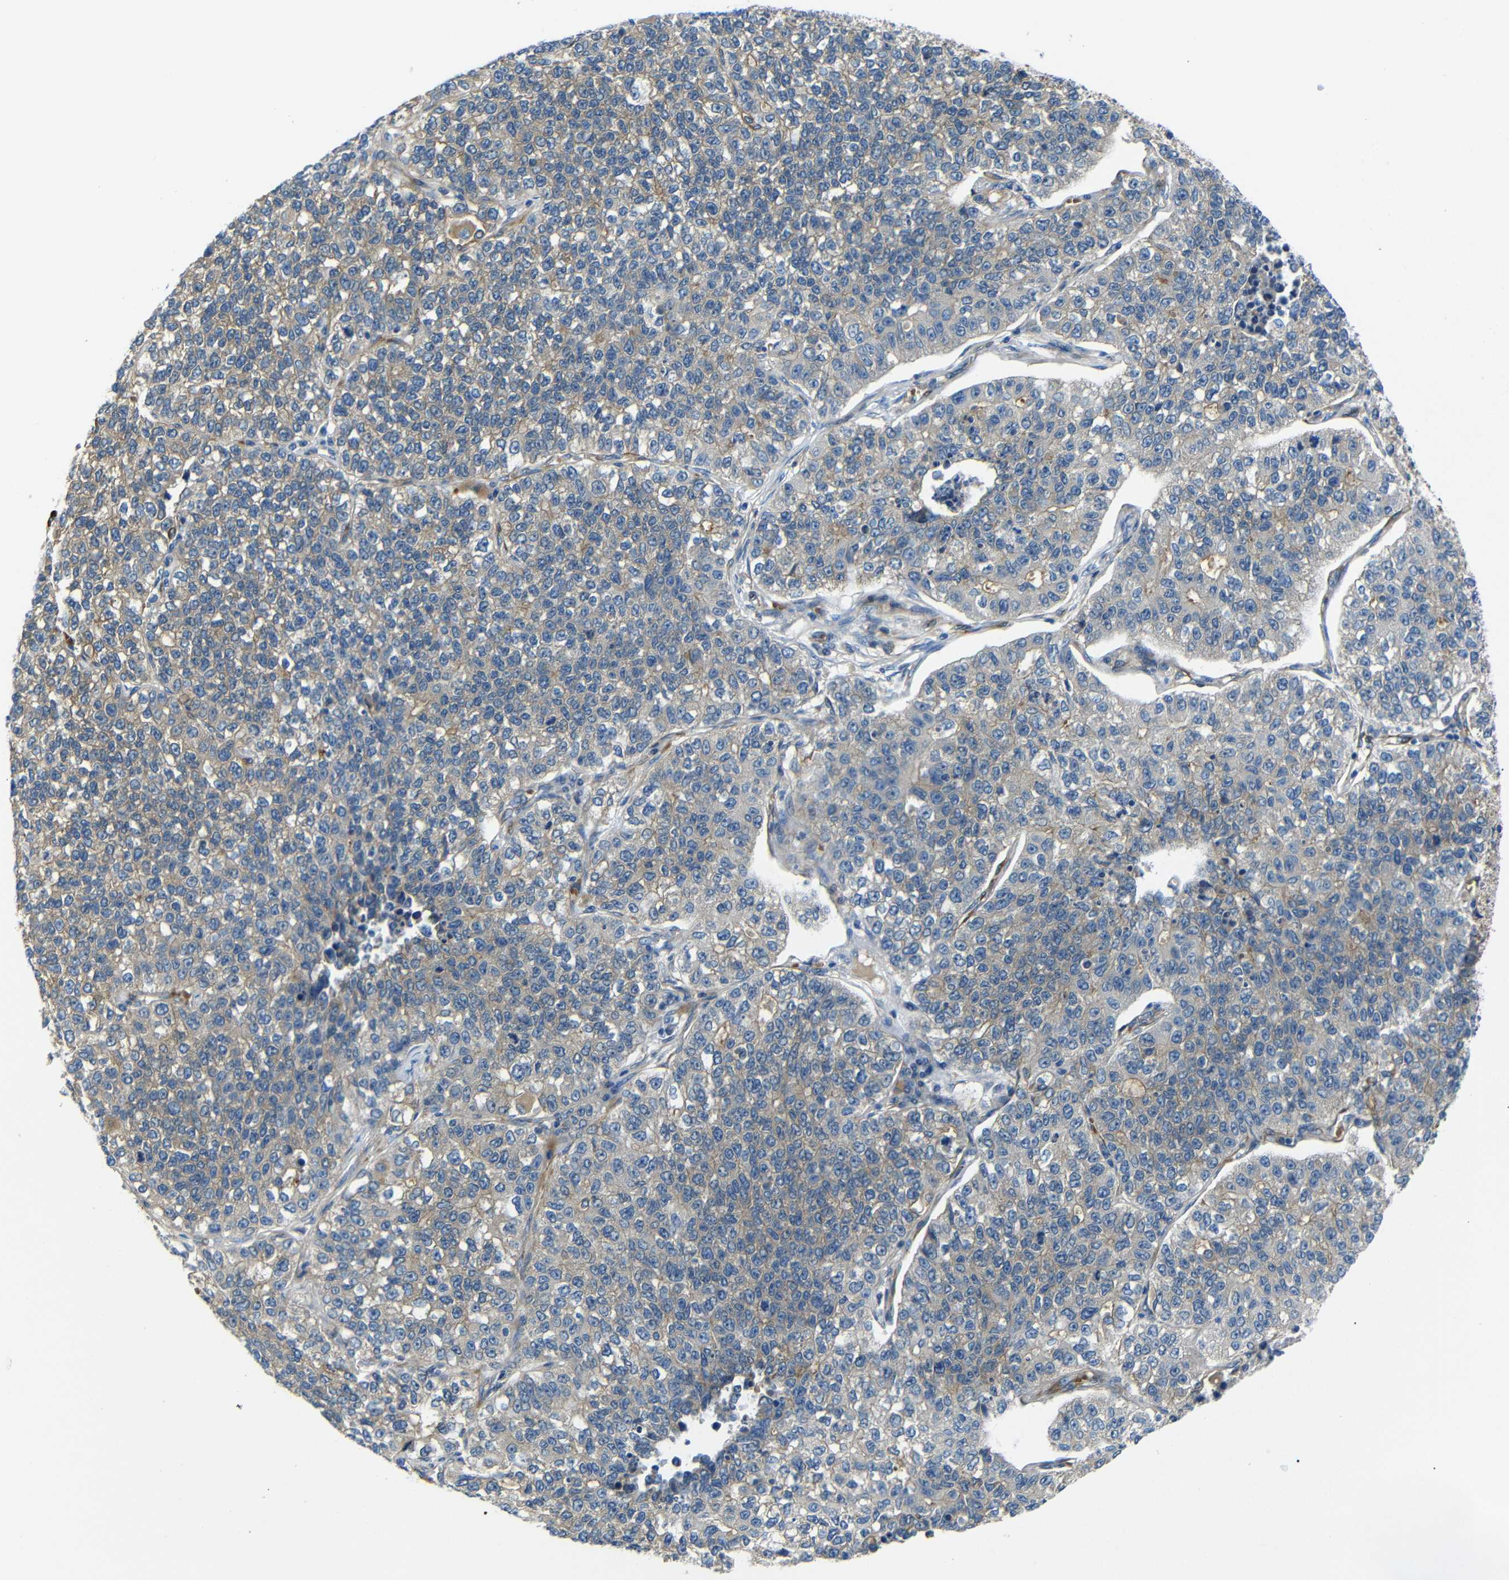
{"staining": {"intensity": "weak", "quantity": ">75%", "location": "cytoplasmic/membranous"}, "tissue": "lung cancer", "cell_type": "Tumor cells", "image_type": "cancer", "snomed": [{"axis": "morphology", "description": "Adenocarcinoma, NOS"}, {"axis": "topography", "description": "Lung"}], "caption": "Human lung cancer (adenocarcinoma) stained for a protein (brown) displays weak cytoplasmic/membranous positive expression in about >75% of tumor cells.", "gene": "MYO1B", "patient": {"sex": "male", "age": 49}}